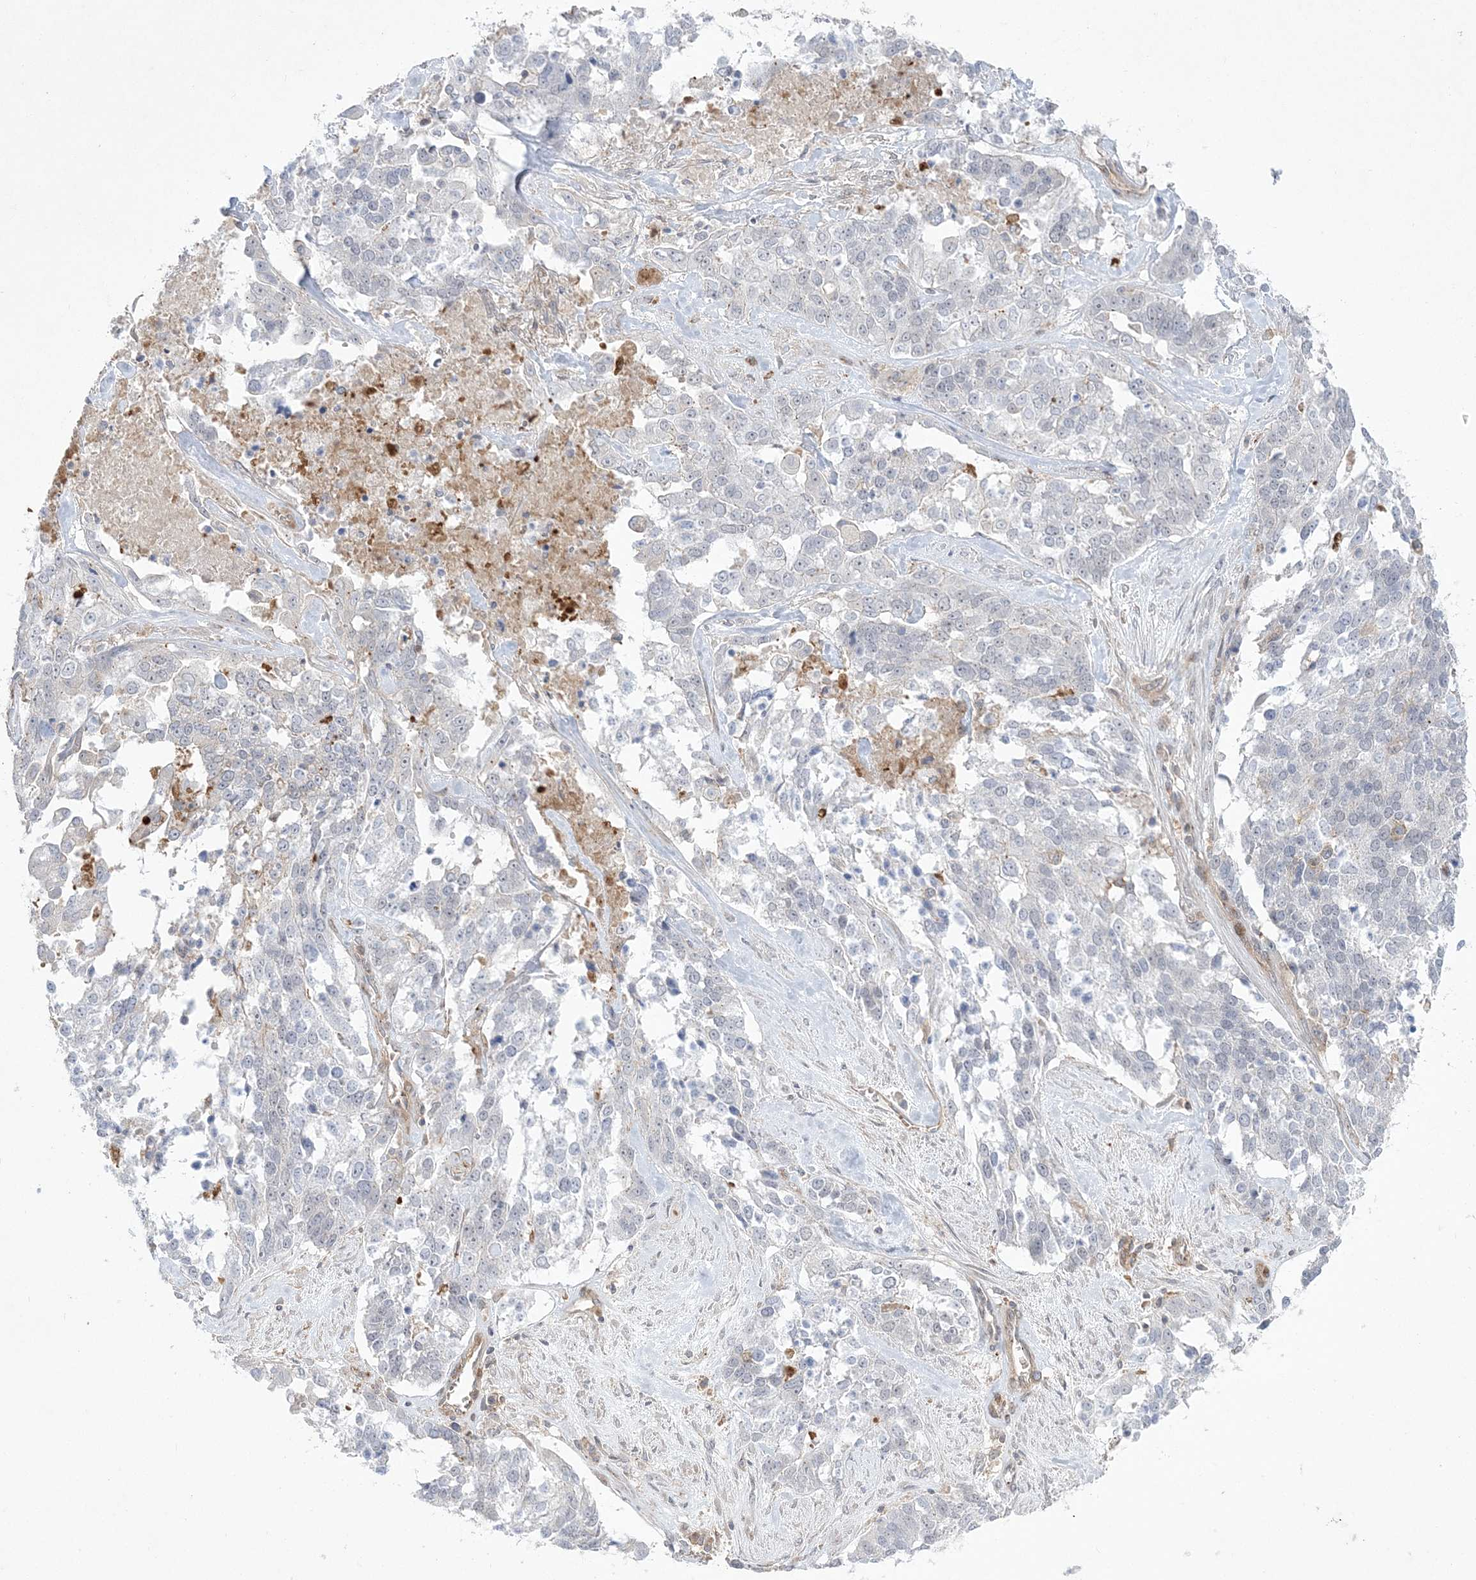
{"staining": {"intensity": "negative", "quantity": "none", "location": "none"}, "tissue": "ovarian cancer", "cell_type": "Tumor cells", "image_type": "cancer", "snomed": [{"axis": "morphology", "description": "Cystadenocarcinoma, serous, NOS"}, {"axis": "topography", "description": "Ovary"}], "caption": "IHC histopathology image of ovarian serous cystadenocarcinoma stained for a protein (brown), which displays no positivity in tumor cells.", "gene": "ADAMTS12", "patient": {"sex": "female", "age": 44}}